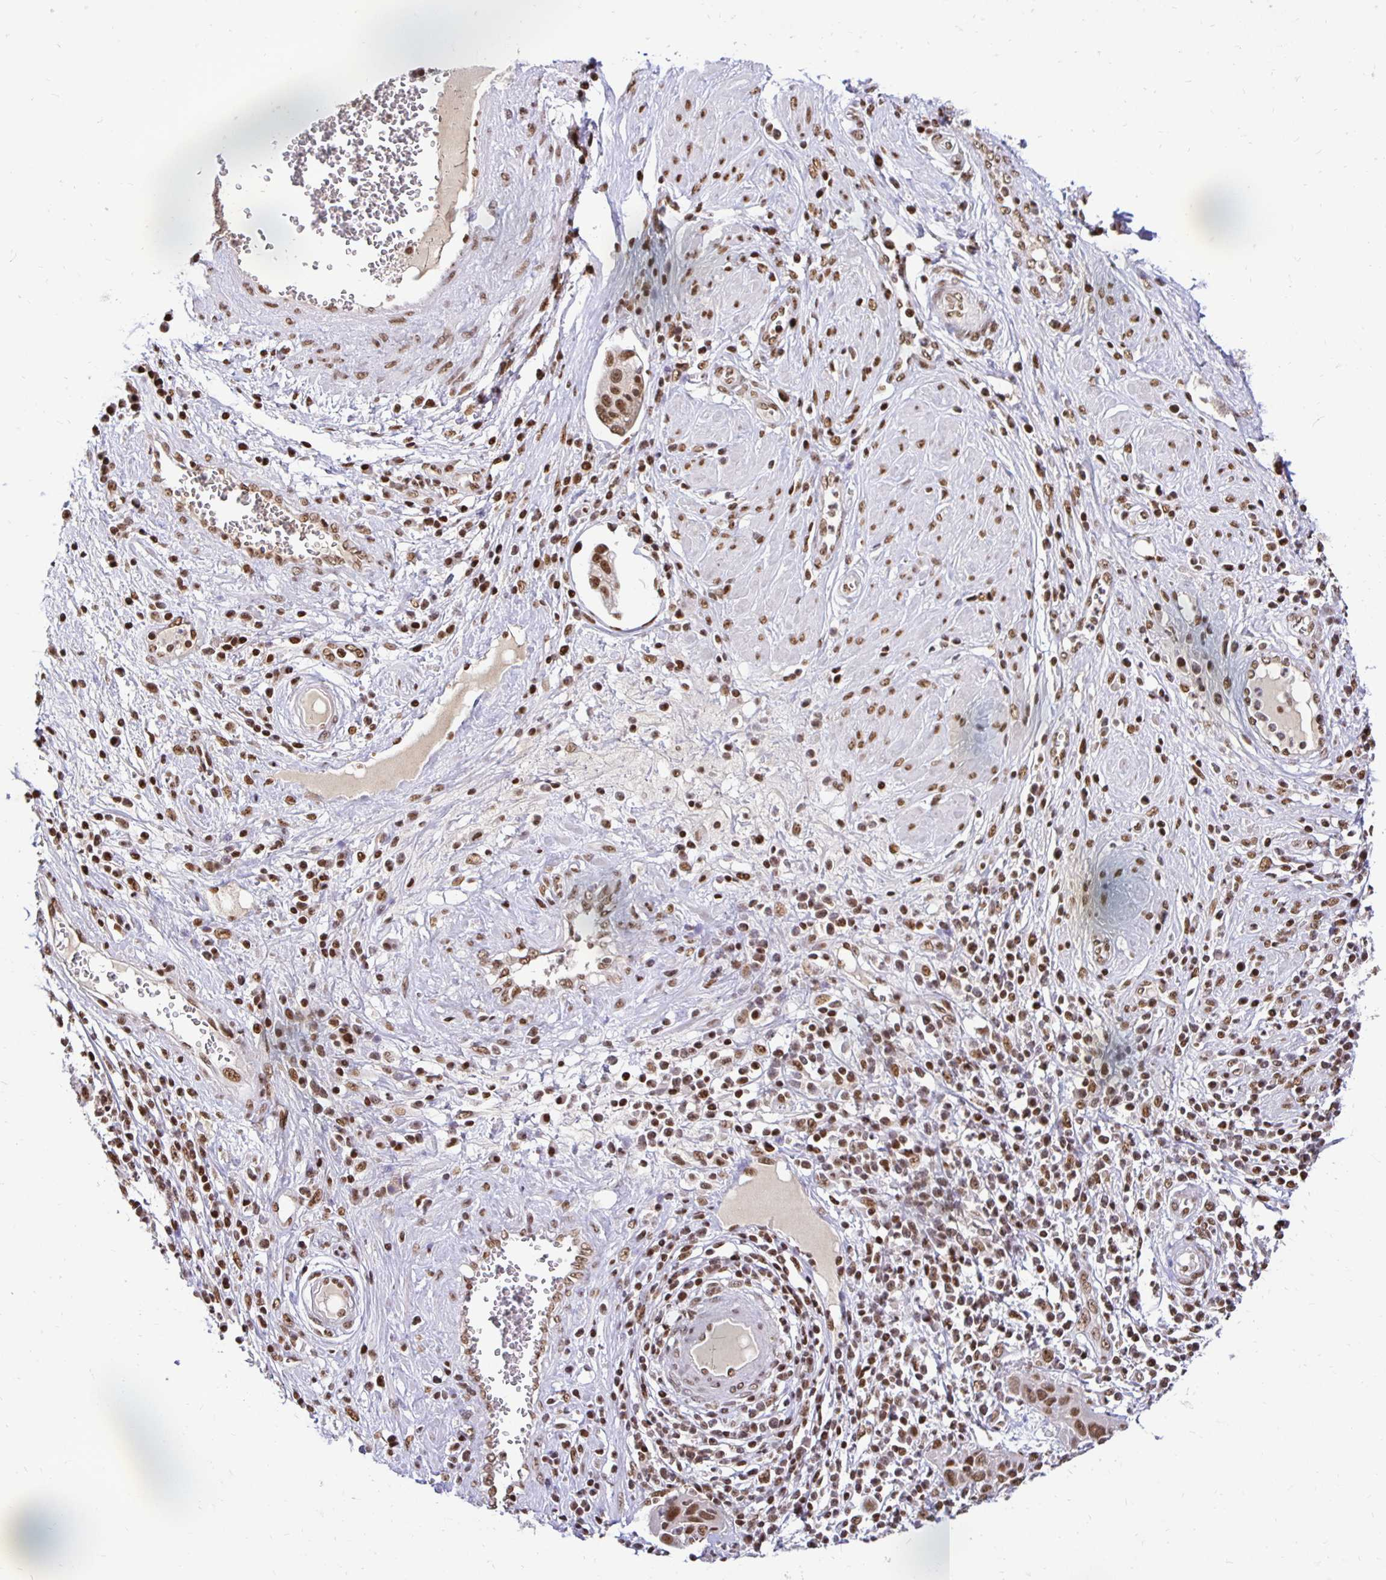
{"staining": {"intensity": "moderate", "quantity": ">75%", "location": "nuclear"}, "tissue": "cervical cancer", "cell_type": "Tumor cells", "image_type": "cancer", "snomed": [{"axis": "morphology", "description": "Squamous cell carcinoma, NOS"}, {"axis": "topography", "description": "Cervix"}], "caption": "Cervical cancer stained with a protein marker reveals moderate staining in tumor cells.", "gene": "ZNF579", "patient": {"sex": "female", "age": 36}}